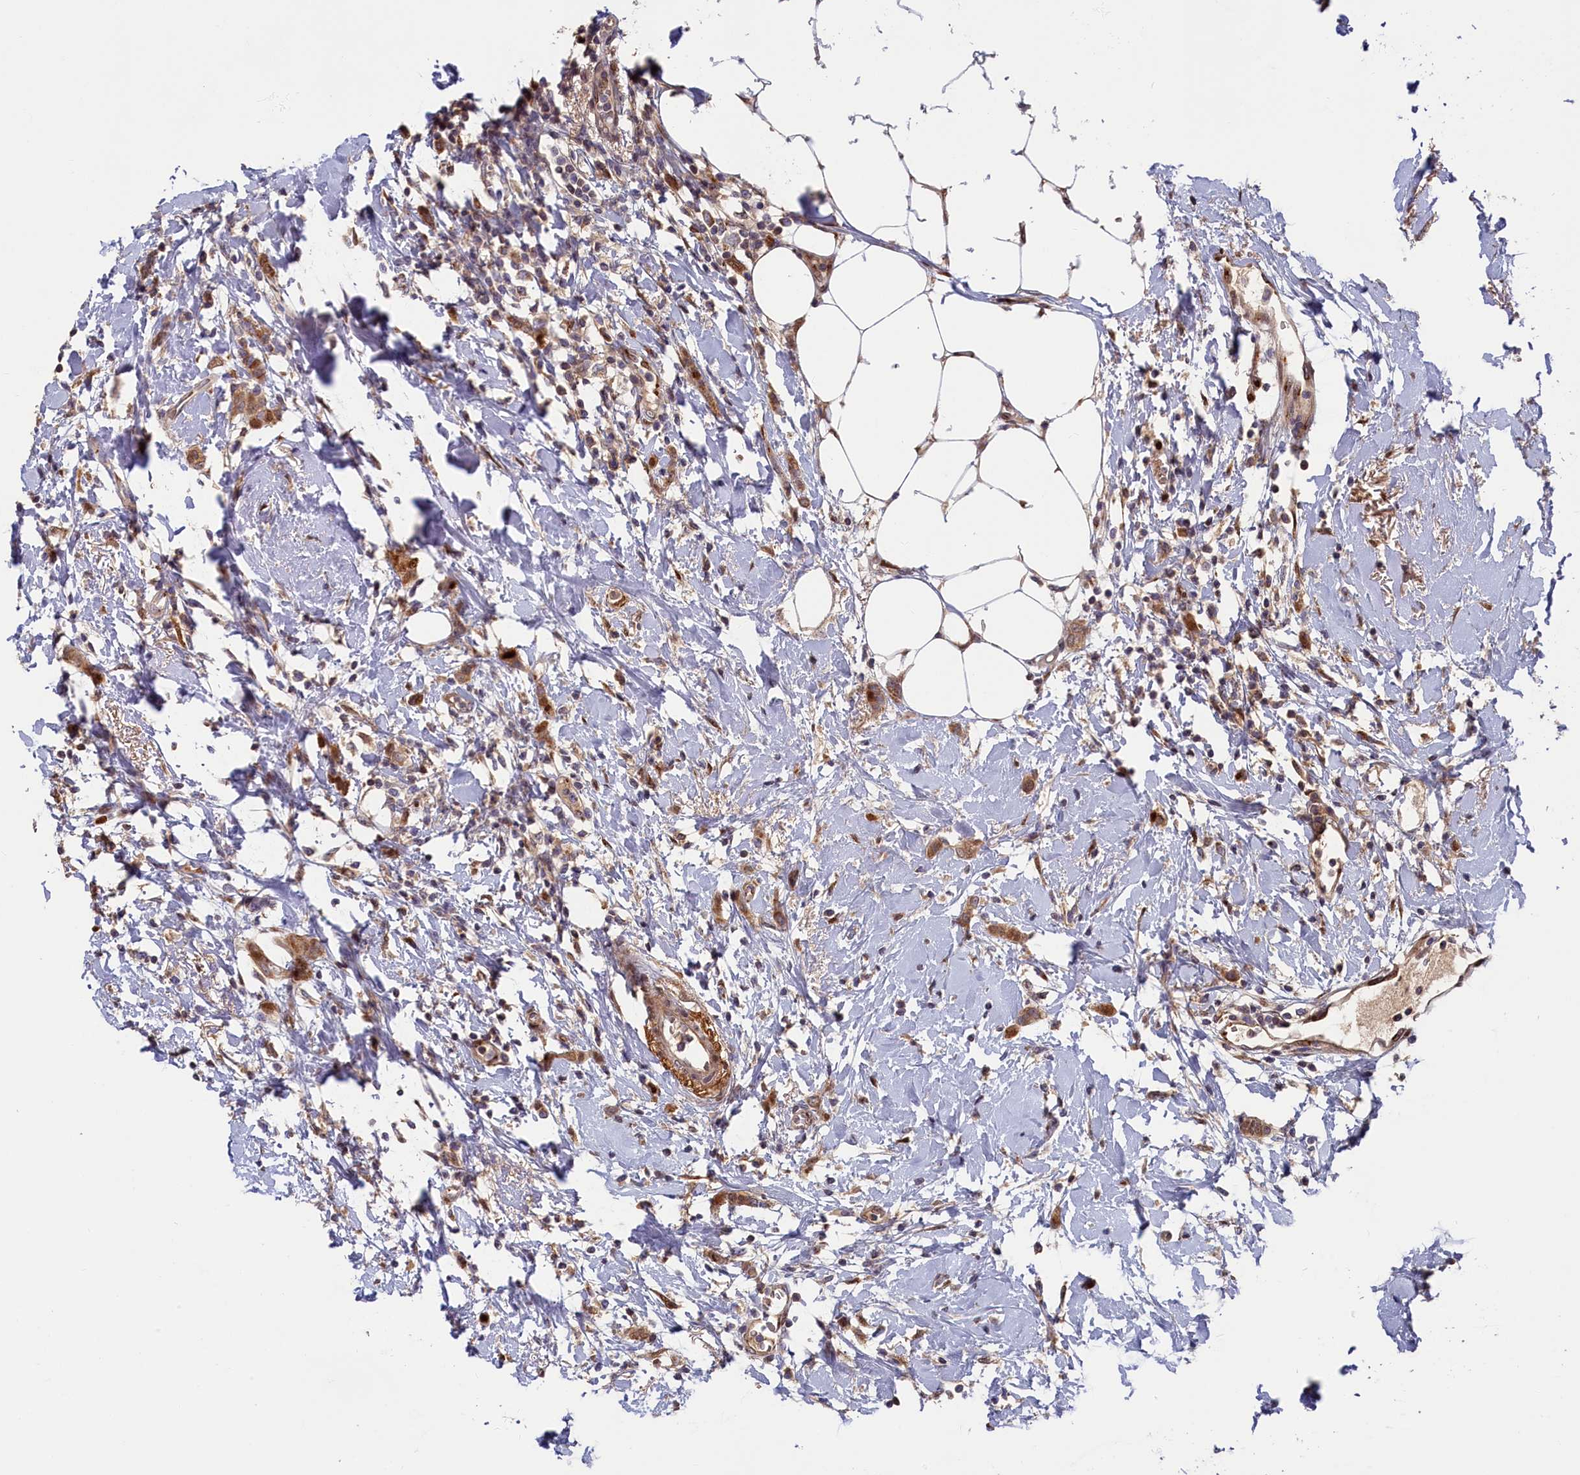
{"staining": {"intensity": "moderate", "quantity": ">75%", "location": "cytoplasmic/membranous,nuclear"}, "tissue": "breast cancer", "cell_type": "Tumor cells", "image_type": "cancer", "snomed": [{"axis": "morphology", "description": "Duct carcinoma"}, {"axis": "topography", "description": "Breast"}], "caption": "Human breast cancer (infiltrating ductal carcinoma) stained with a protein marker displays moderate staining in tumor cells.", "gene": "CHST12", "patient": {"sex": "female", "age": 72}}